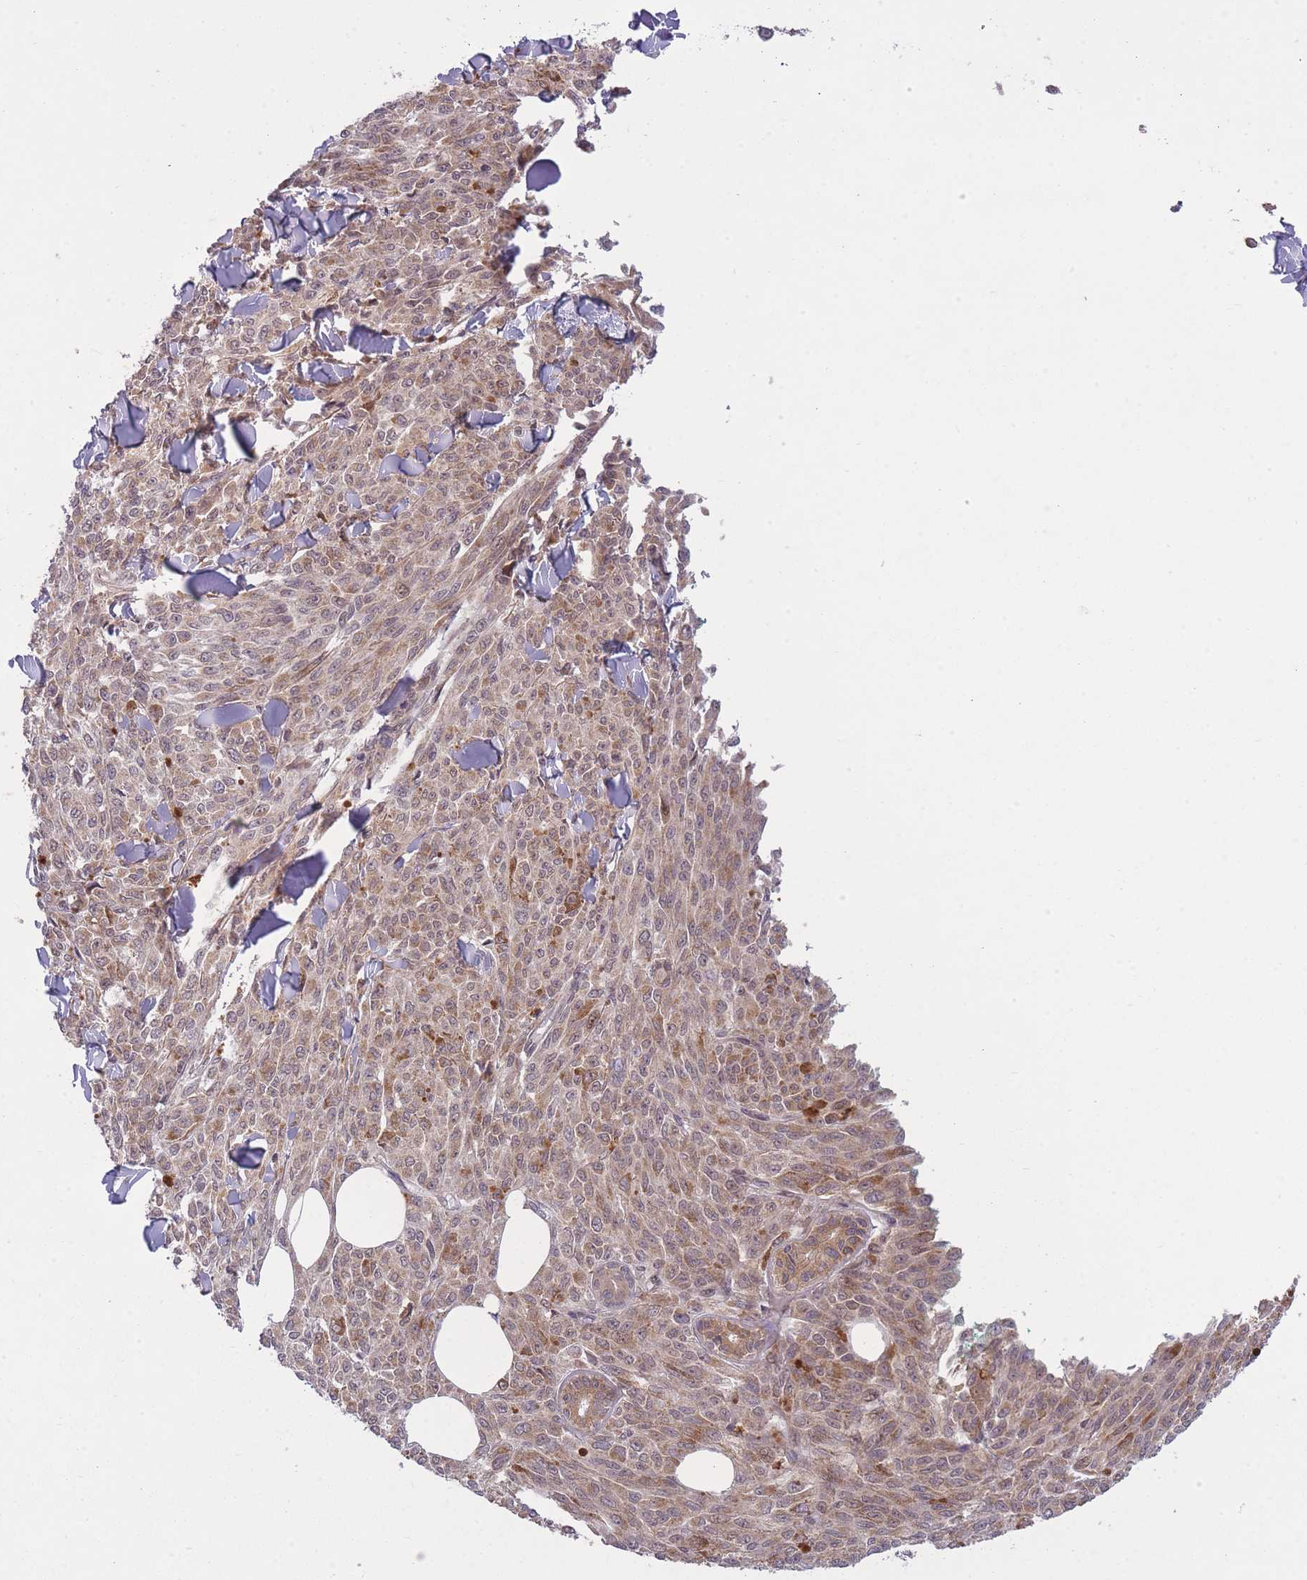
{"staining": {"intensity": "weak", "quantity": ">75%", "location": "cytoplasmic/membranous,nuclear"}, "tissue": "melanoma", "cell_type": "Tumor cells", "image_type": "cancer", "snomed": [{"axis": "morphology", "description": "Malignant melanoma, NOS"}, {"axis": "topography", "description": "Skin"}], "caption": "Immunohistochemical staining of human malignant melanoma displays weak cytoplasmic/membranous and nuclear protein staining in approximately >75% of tumor cells. (Brightfield microscopy of DAB IHC at high magnification).", "gene": "ZNF391", "patient": {"sex": "female", "age": 52}}